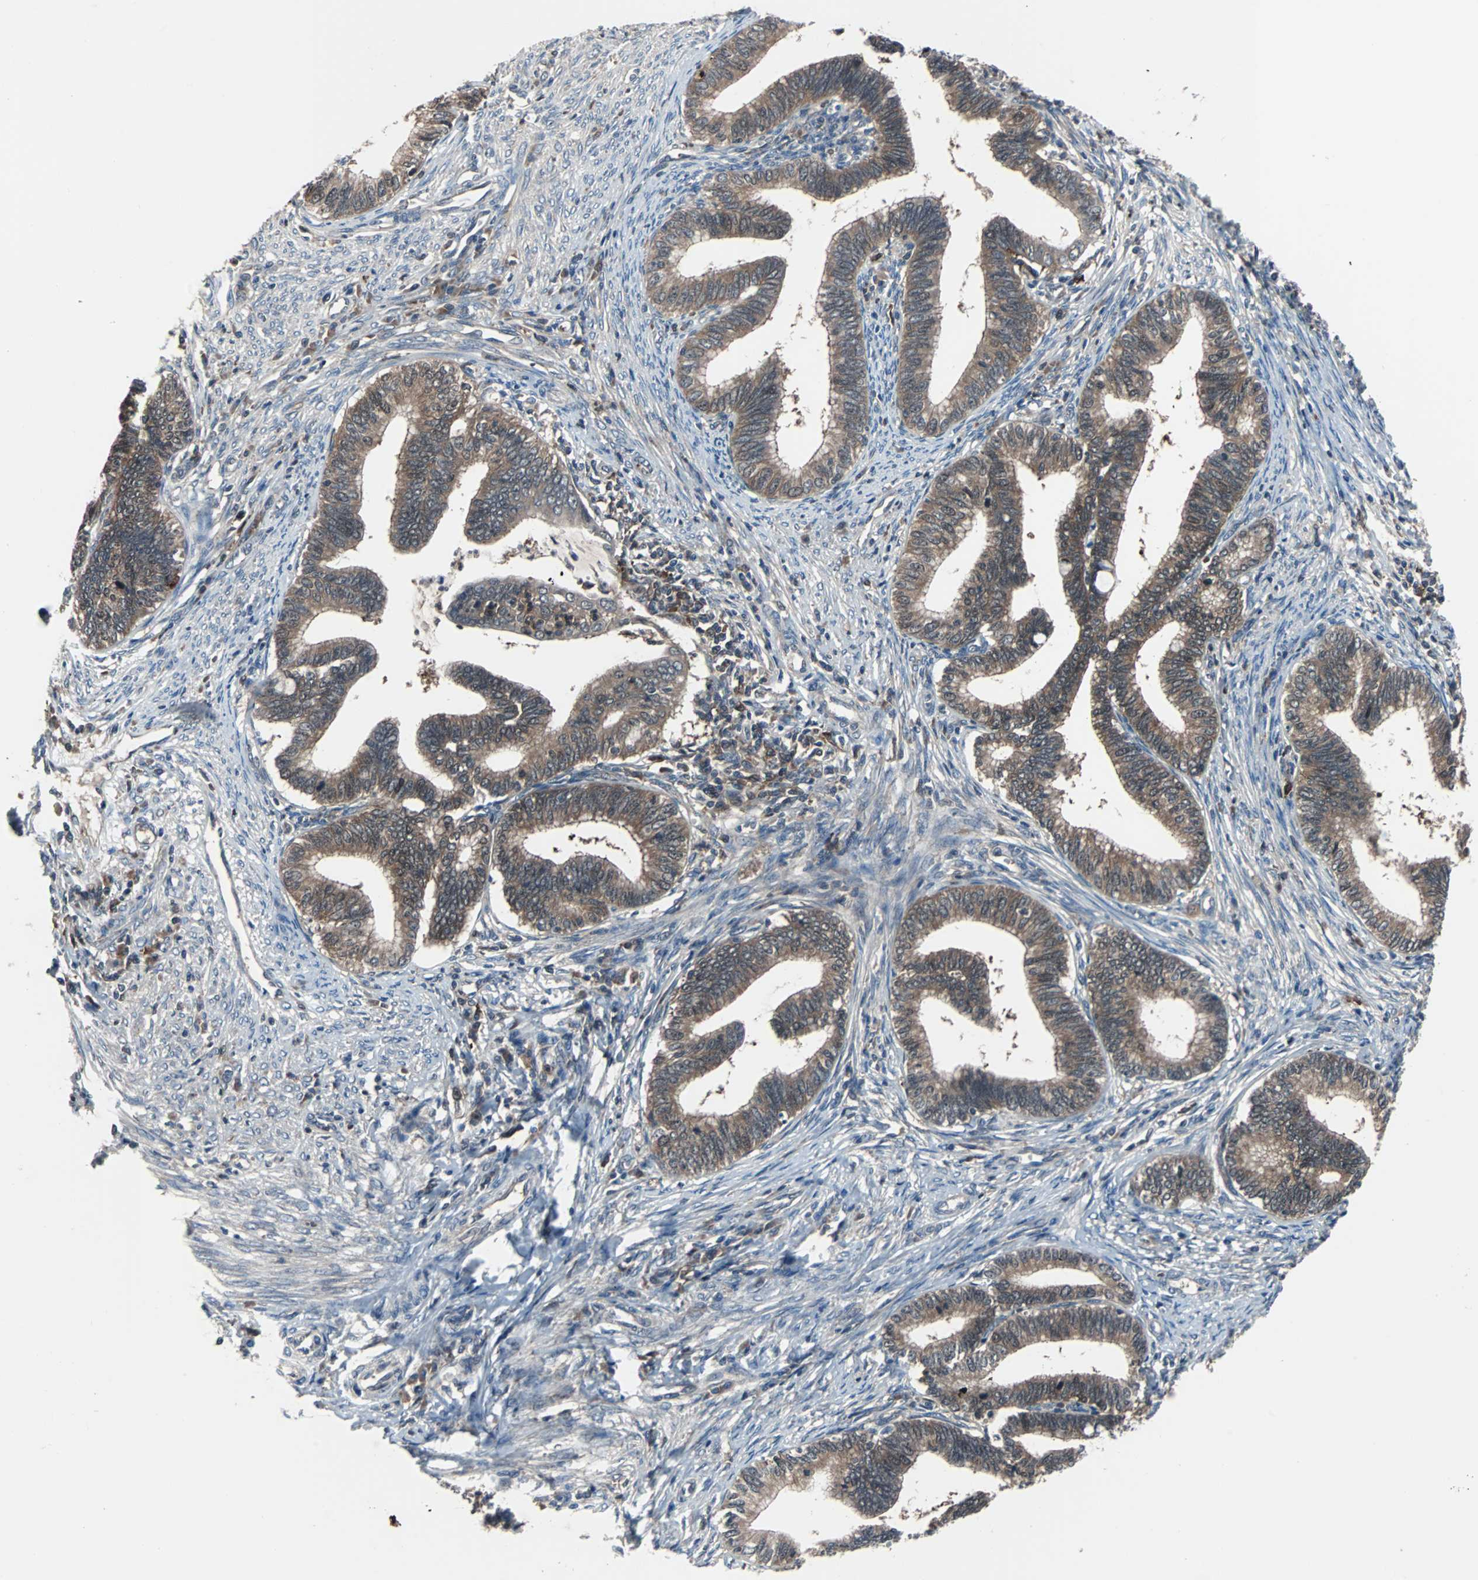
{"staining": {"intensity": "moderate", "quantity": ">75%", "location": "cytoplasmic/membranous"}, "tissue": "cervical cancer", "cell_type": "Tumor cells", "image_type": "cancer", "snomed": [{"axis": "morphology", "description": "Adenocarcinoma, NOS"}, {"axis": "topography", "description": "Cervix"}], "caption": "Cervical cancer (adenocarcinoma) tissue reveals moderate cytoplasmic/membranous positivity in approximately >75% of tumor cells", "gene": "PAK1", "patient": {"sex": "female", "age": 36}}